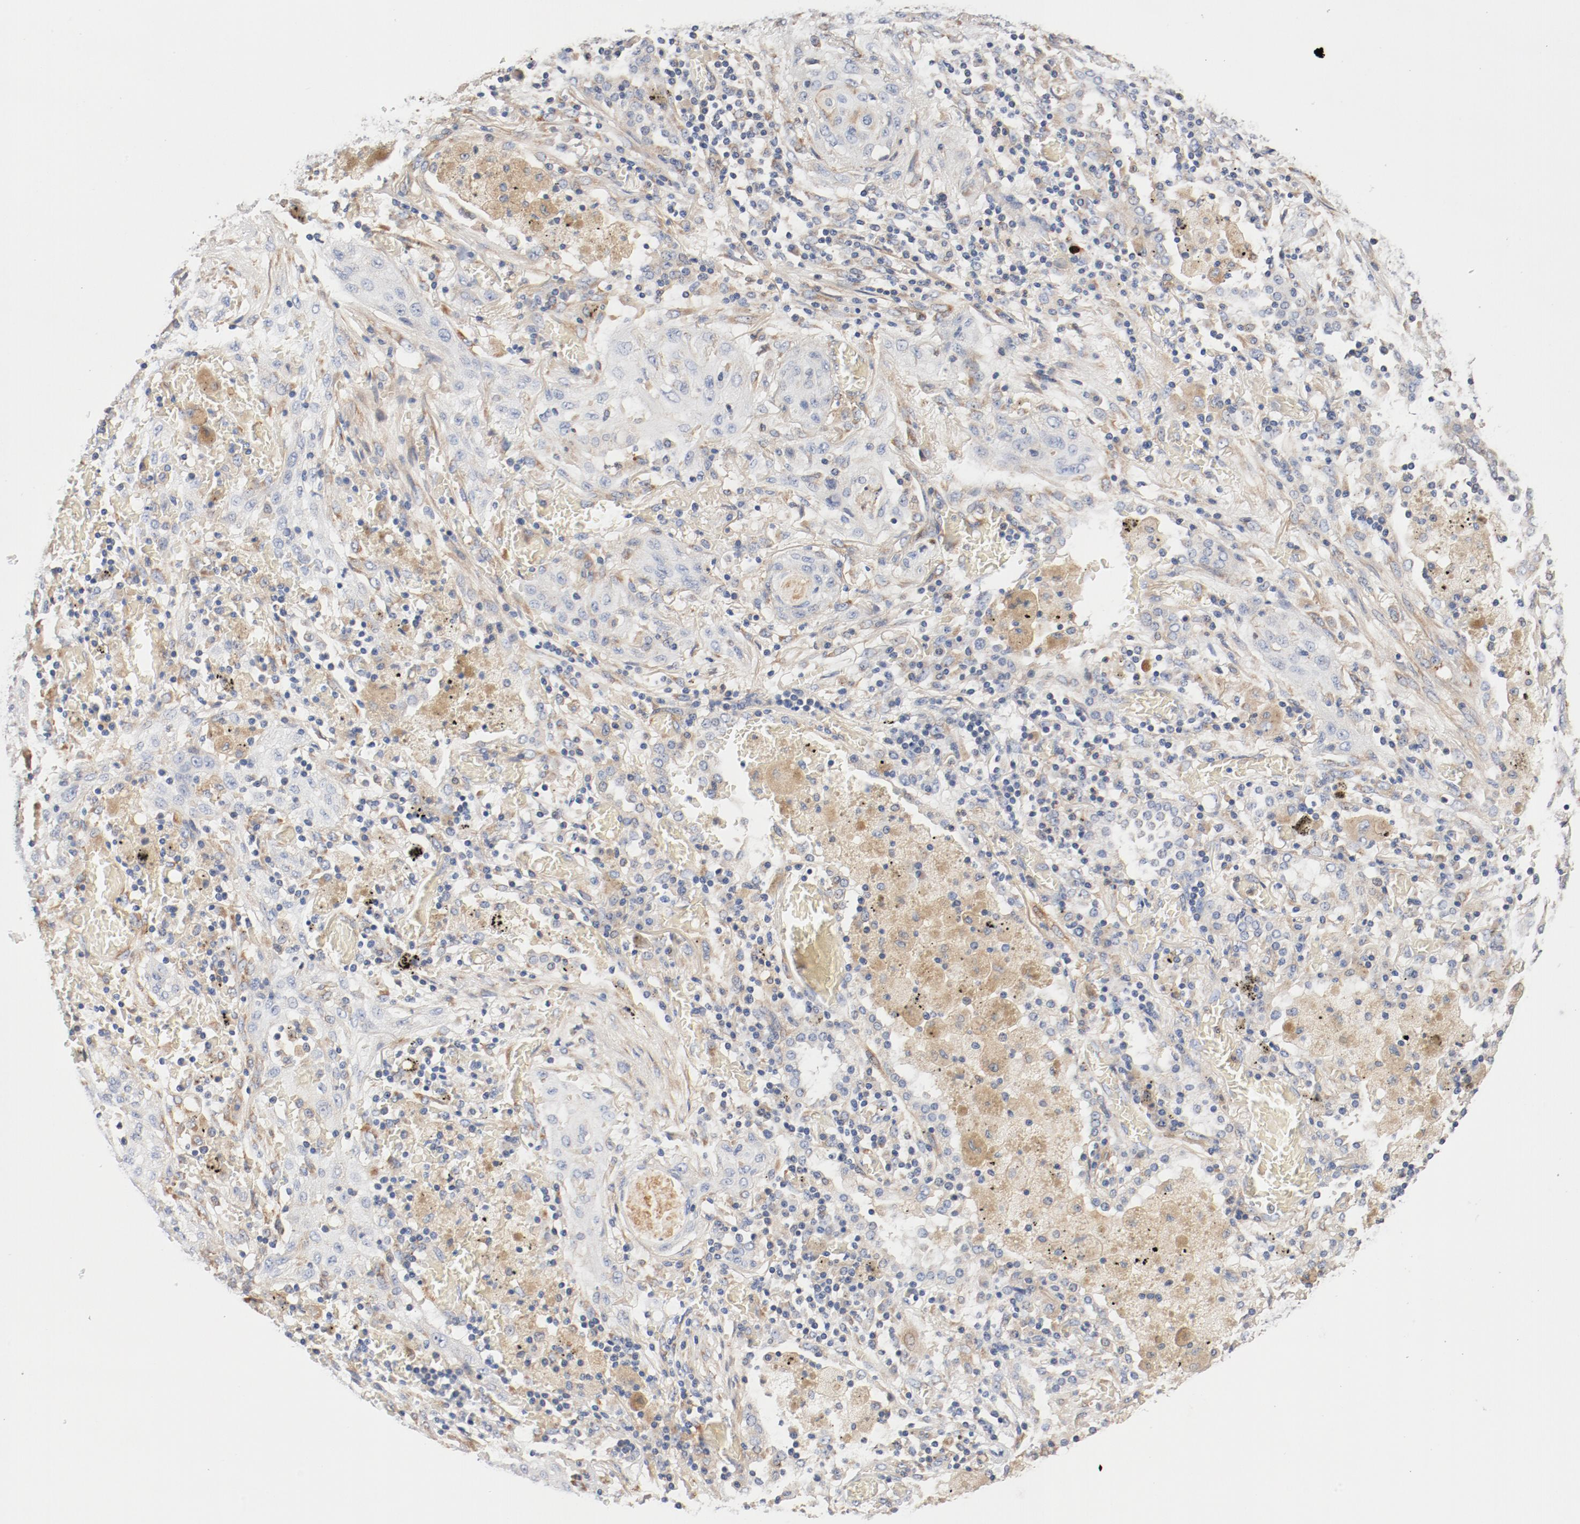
{"staining": {"intensity": "weak", "quantity": "<25%", "location": "cytoplasmic/membranous"}, "tissue": "lung cancer", "cell_type": "Tumor cells", "image_type": "cancer", "snomed": [{"axis": "morphology", "description": "Squamous cell carcinoma, NOS"}, {"axis": "topography", "description": "Lung"}], "caption": "A histopathology image of lung squamous cell carcinoma stained for a protein displays no brown staining in tumor cells.", "gene": "ILK", "patient": {"sex": "female", "age": 47}}